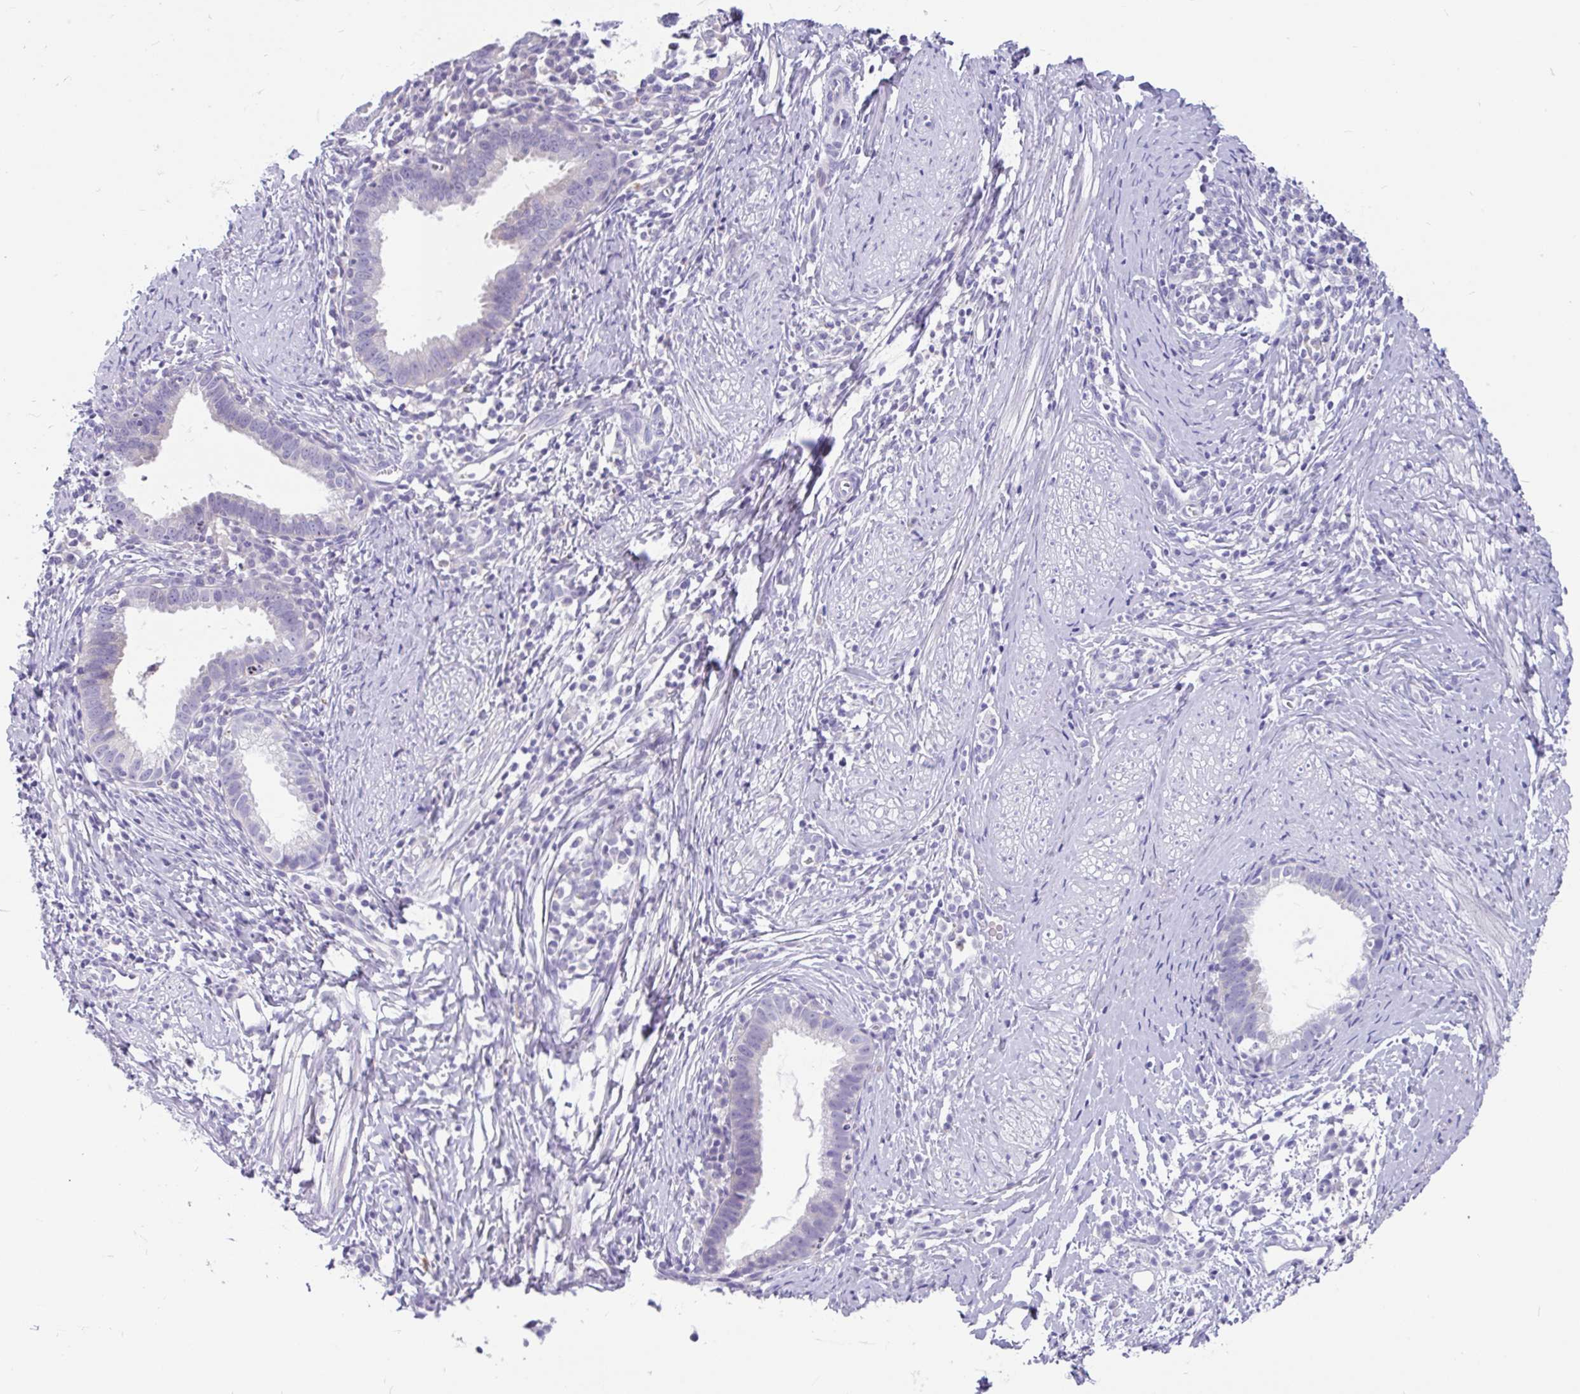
{"staining": {"intensity": "negative", "quantity": "none", "location": "none"}, "tissue": "cervical cancer", "cell_type": "Tumor cells", "image_type": "cancer", "snomed": [{"axis": "morphology", "description": "Adenocarcinoma, NOS"}, {"axis": "topography", "description": "Cervix"}], "caption": "DAB immunohistochemical staining of human cervical cancer (adenocarcinoma) displays no significant staining in tumor cells.", "gene": "KIAA2013", "patient": {"sex": "female", "age": 36}}